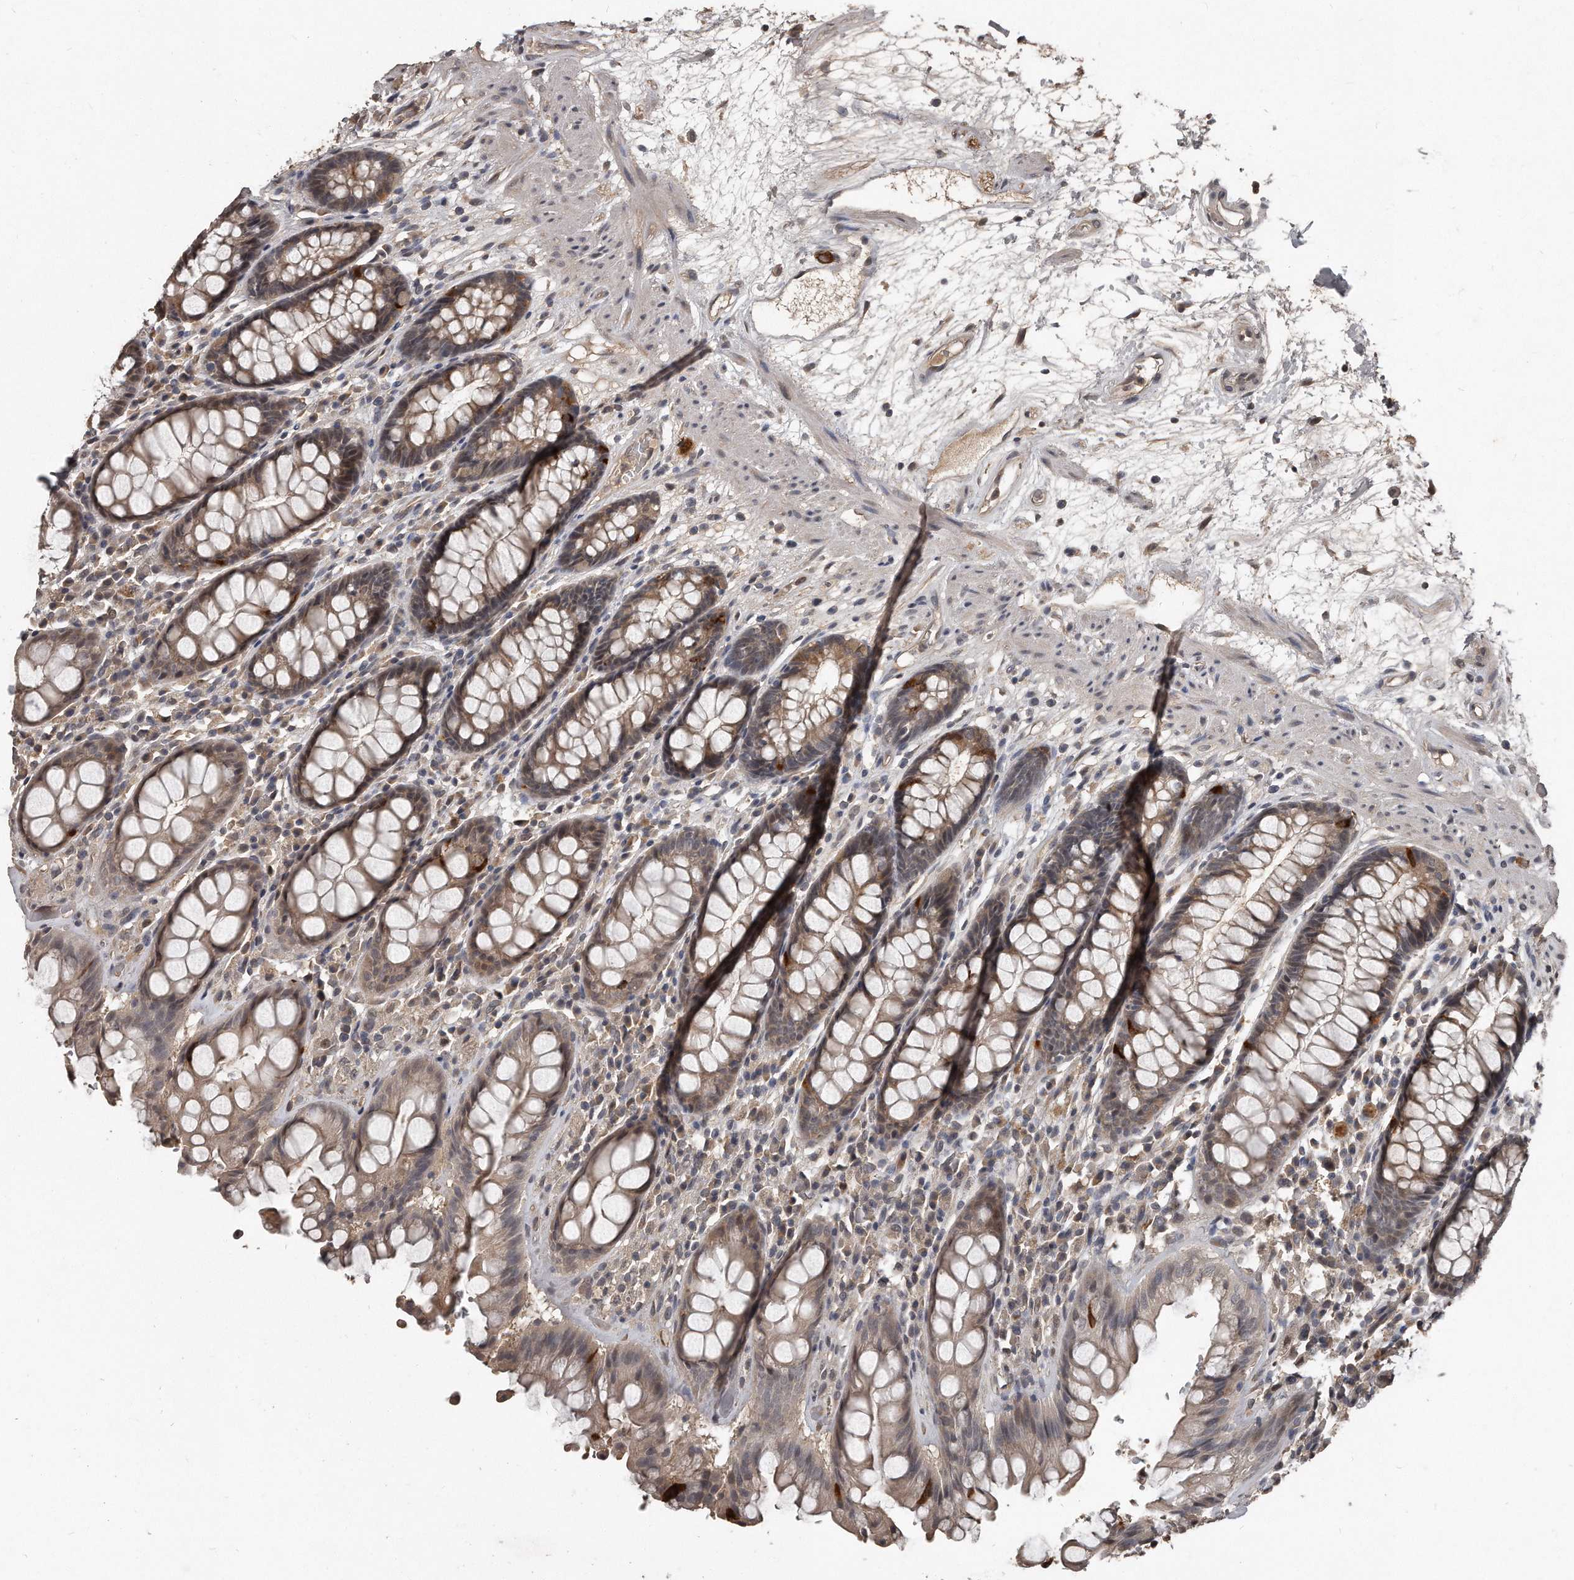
{"staining": {"intensity": "weak", "quantity": ">75%", "location": "cytoplasmic/membranous"}, "tissue": "rectum", "cell_type": "Glandular cells", "image_type": "normal", "snomed": [{"axis": "morphology", "description": "Normal tissue, NOS"}, {"axis": "topography", "description": "Rectum"}], "caption": "Immunohistochemistry of unremarkable human rectum shows low levels of weak cytoplasmic/membranous staining in approximately >75% of glandular cells.", "gene": "GRB10", "patient": {"sex": "male", "age": 64}}